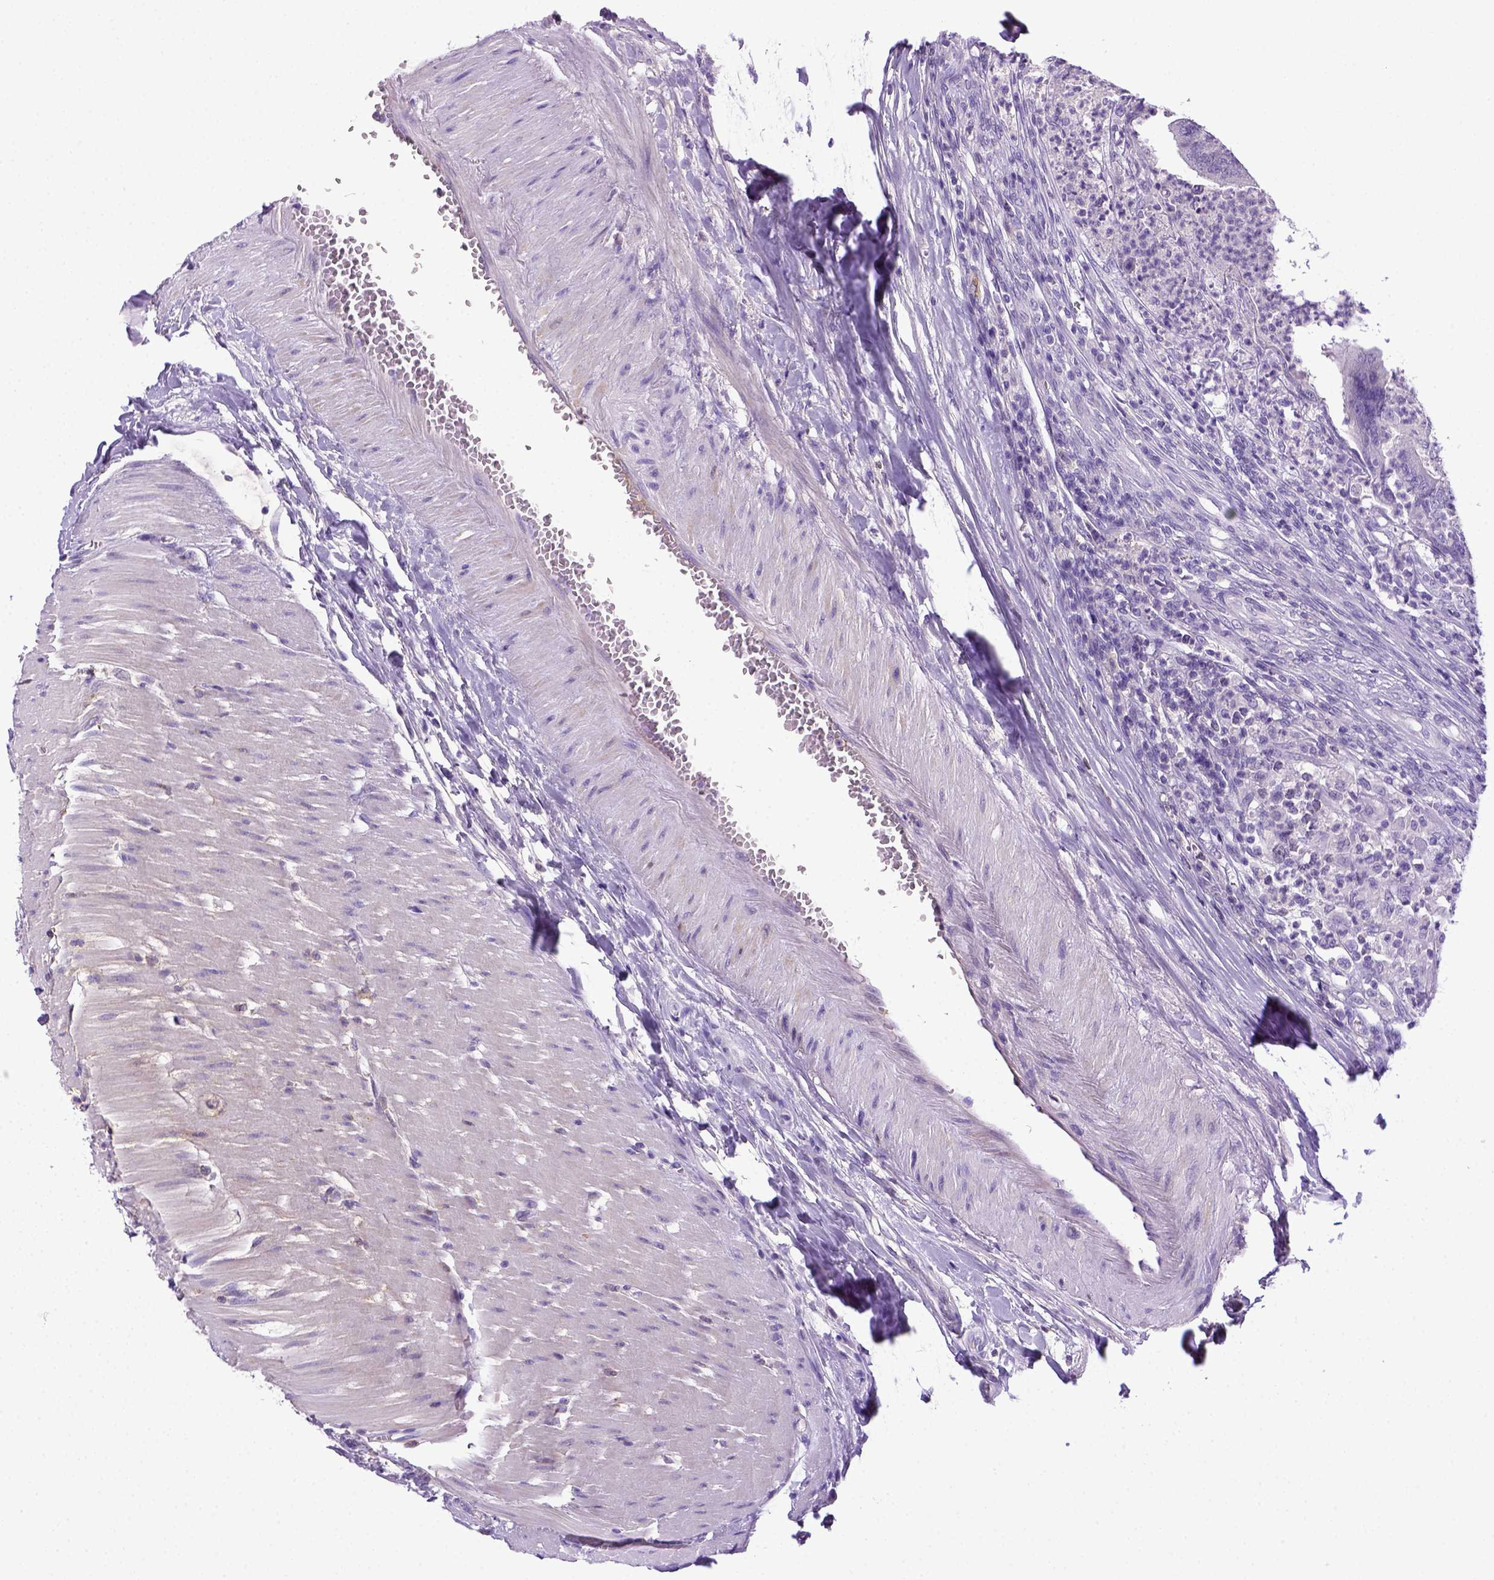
{"staining": {"intensity": "negative", "quantity": "none", "location": "none"}, "tissue": "colorectal cancer", "cell_type": "Tumor cells", "image_type": "cancer", "snomed": [{"axis": "morphology", "description": "Adenocarcinoma, NOS"}, {"axis": "topography", "description": "Colon"}], "caption": "DAB immunohistochemical staining of colorectal adenocarcinoma exhibits no significant expression in tumor cells. (IHC, brightfield microscopy, high magnification).", "gene": "ITIH4", "patient": {"sex": "female", "age": 67}}